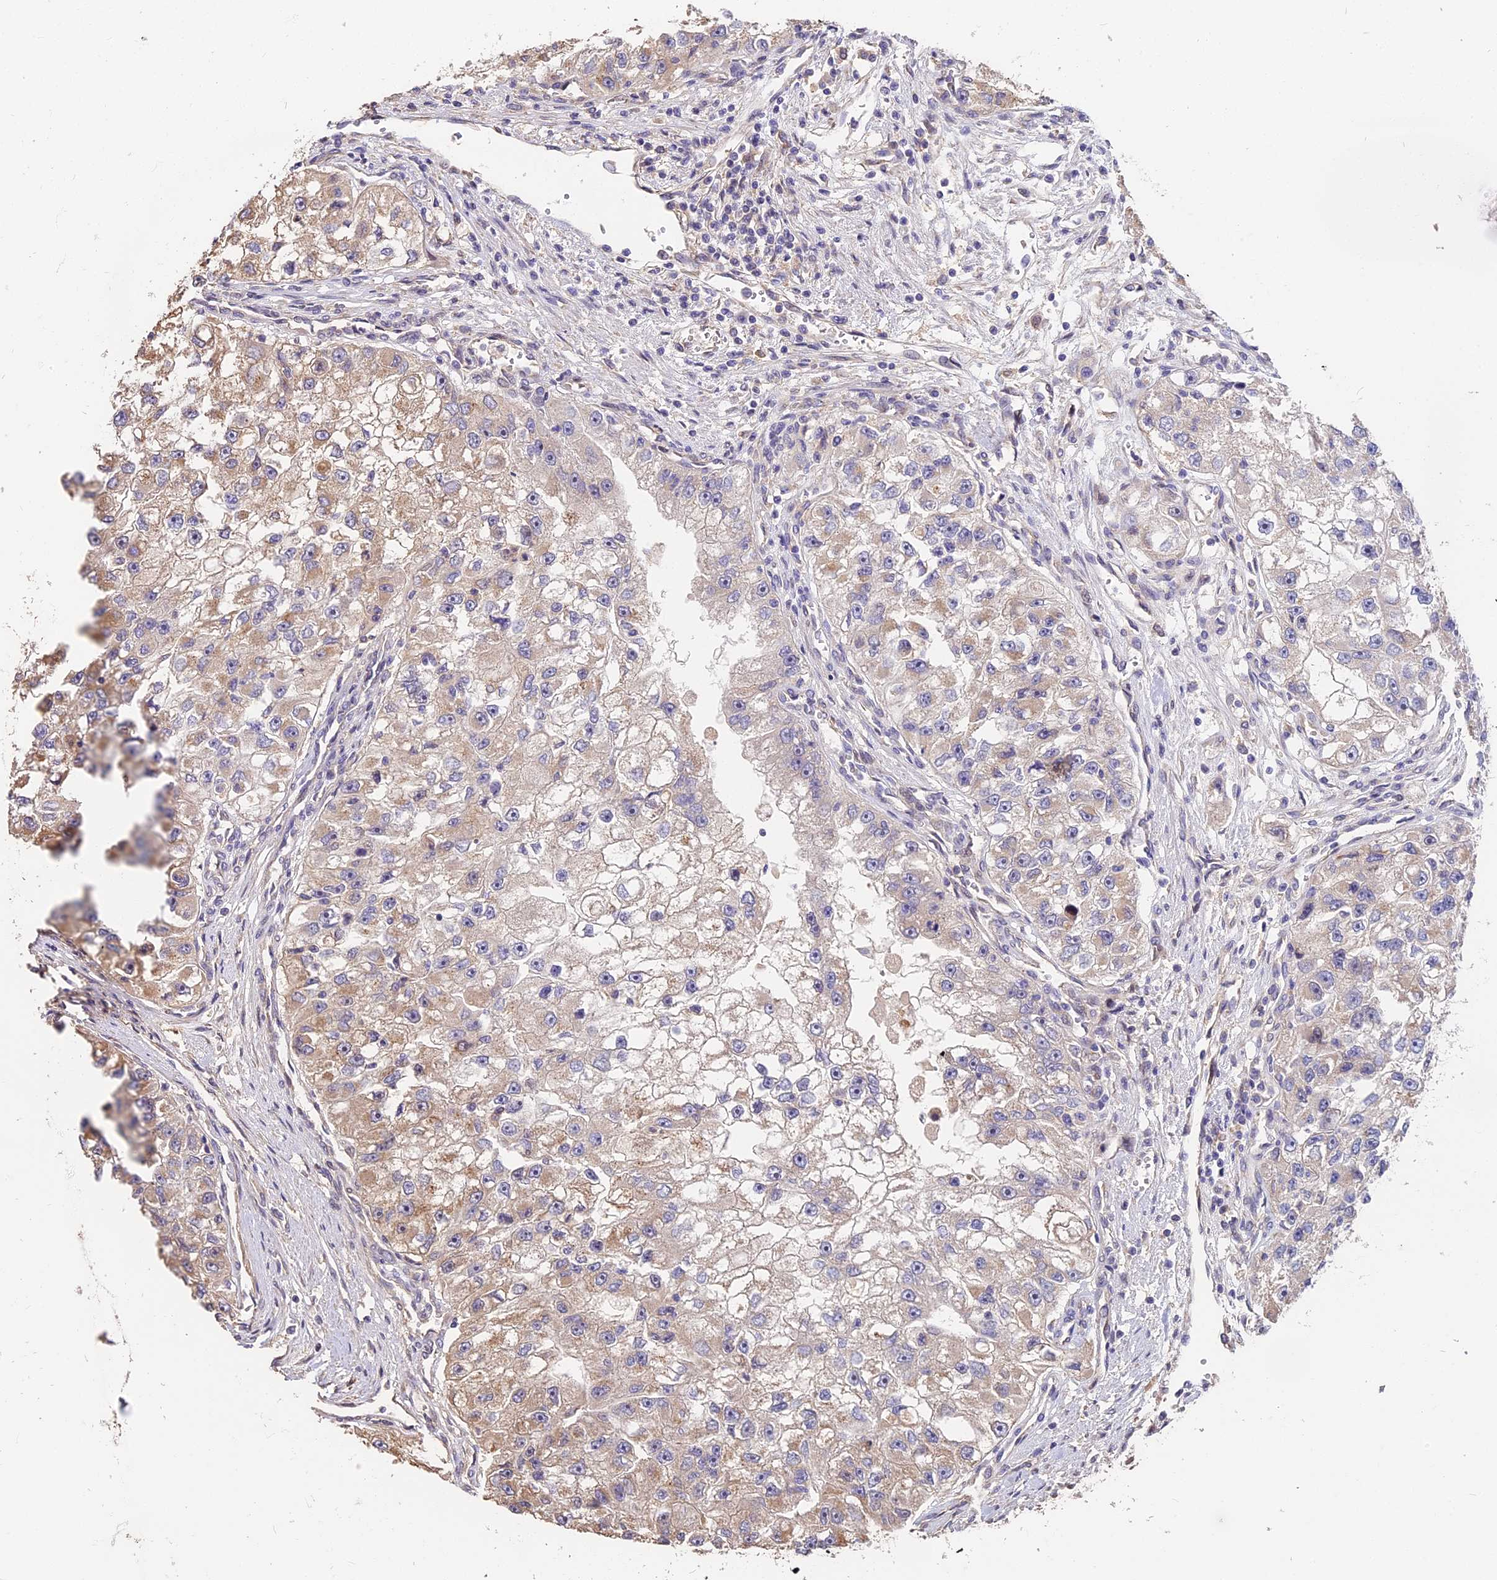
{"staining": {"intensity": "weak", "quantity": "25%-75%", "location": "cytoplasmic/membranous"}, "tissue": "renal cancer", "cell_type": "Tumor cells", "image_type": "cancer", "snomed": [{"axis": "morphology", "description": "Adenocarcinoma, NOS"}, {"axis": "topography", "description": "Kidney"}], "caption": "The immunohistochemical stain shows weak cytoplasmic/membranous expression in tumor cells of renal cancer tissue.", "gene": "ARHGAP17", "patient": {"sex": "male", "age": 63}}